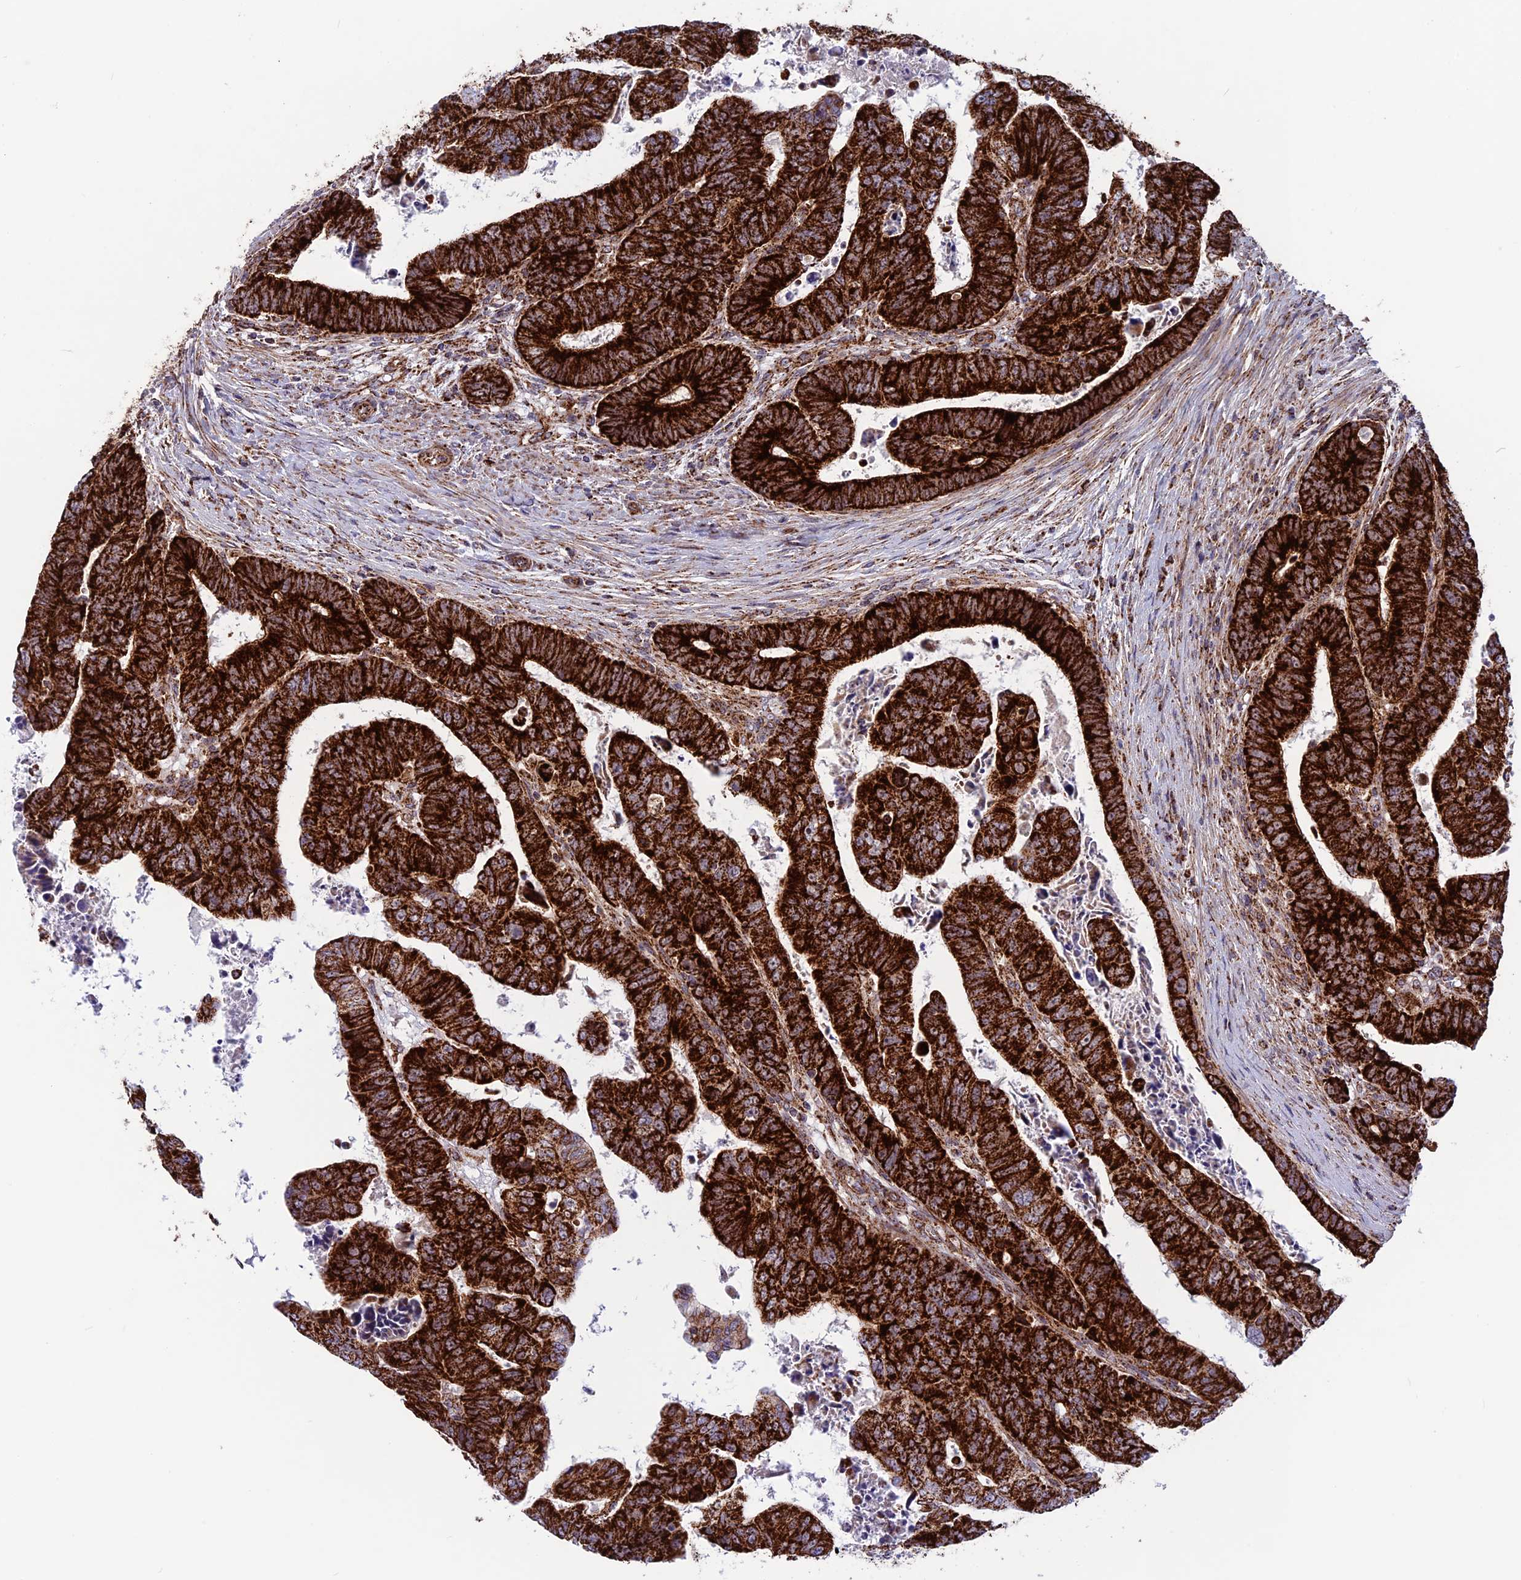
{"staining": {"intensity": "strong", "quantity": ">75%", "location": "cytoplasmic/membranous"}, "tissue": "colorectal cancer", "cell_type": "Tumor cells", "image_type": "cancer", "snomed": [{"axis": "morphology", "description": "Normal tissue, NOS"}, {"axis": "morphology", "description": "Adenocarcinoma, NOS"}, {"axis": "topography", "description": "Rectum"}], "caption": "Protein expression analysis of colorectal adenocarcinoma demonstrates strong cytoplasmic/membranous staining in about >75% of tumor cells.", "gene": "MRPS18B", "patient": {"sex": "female", "age": 65}}